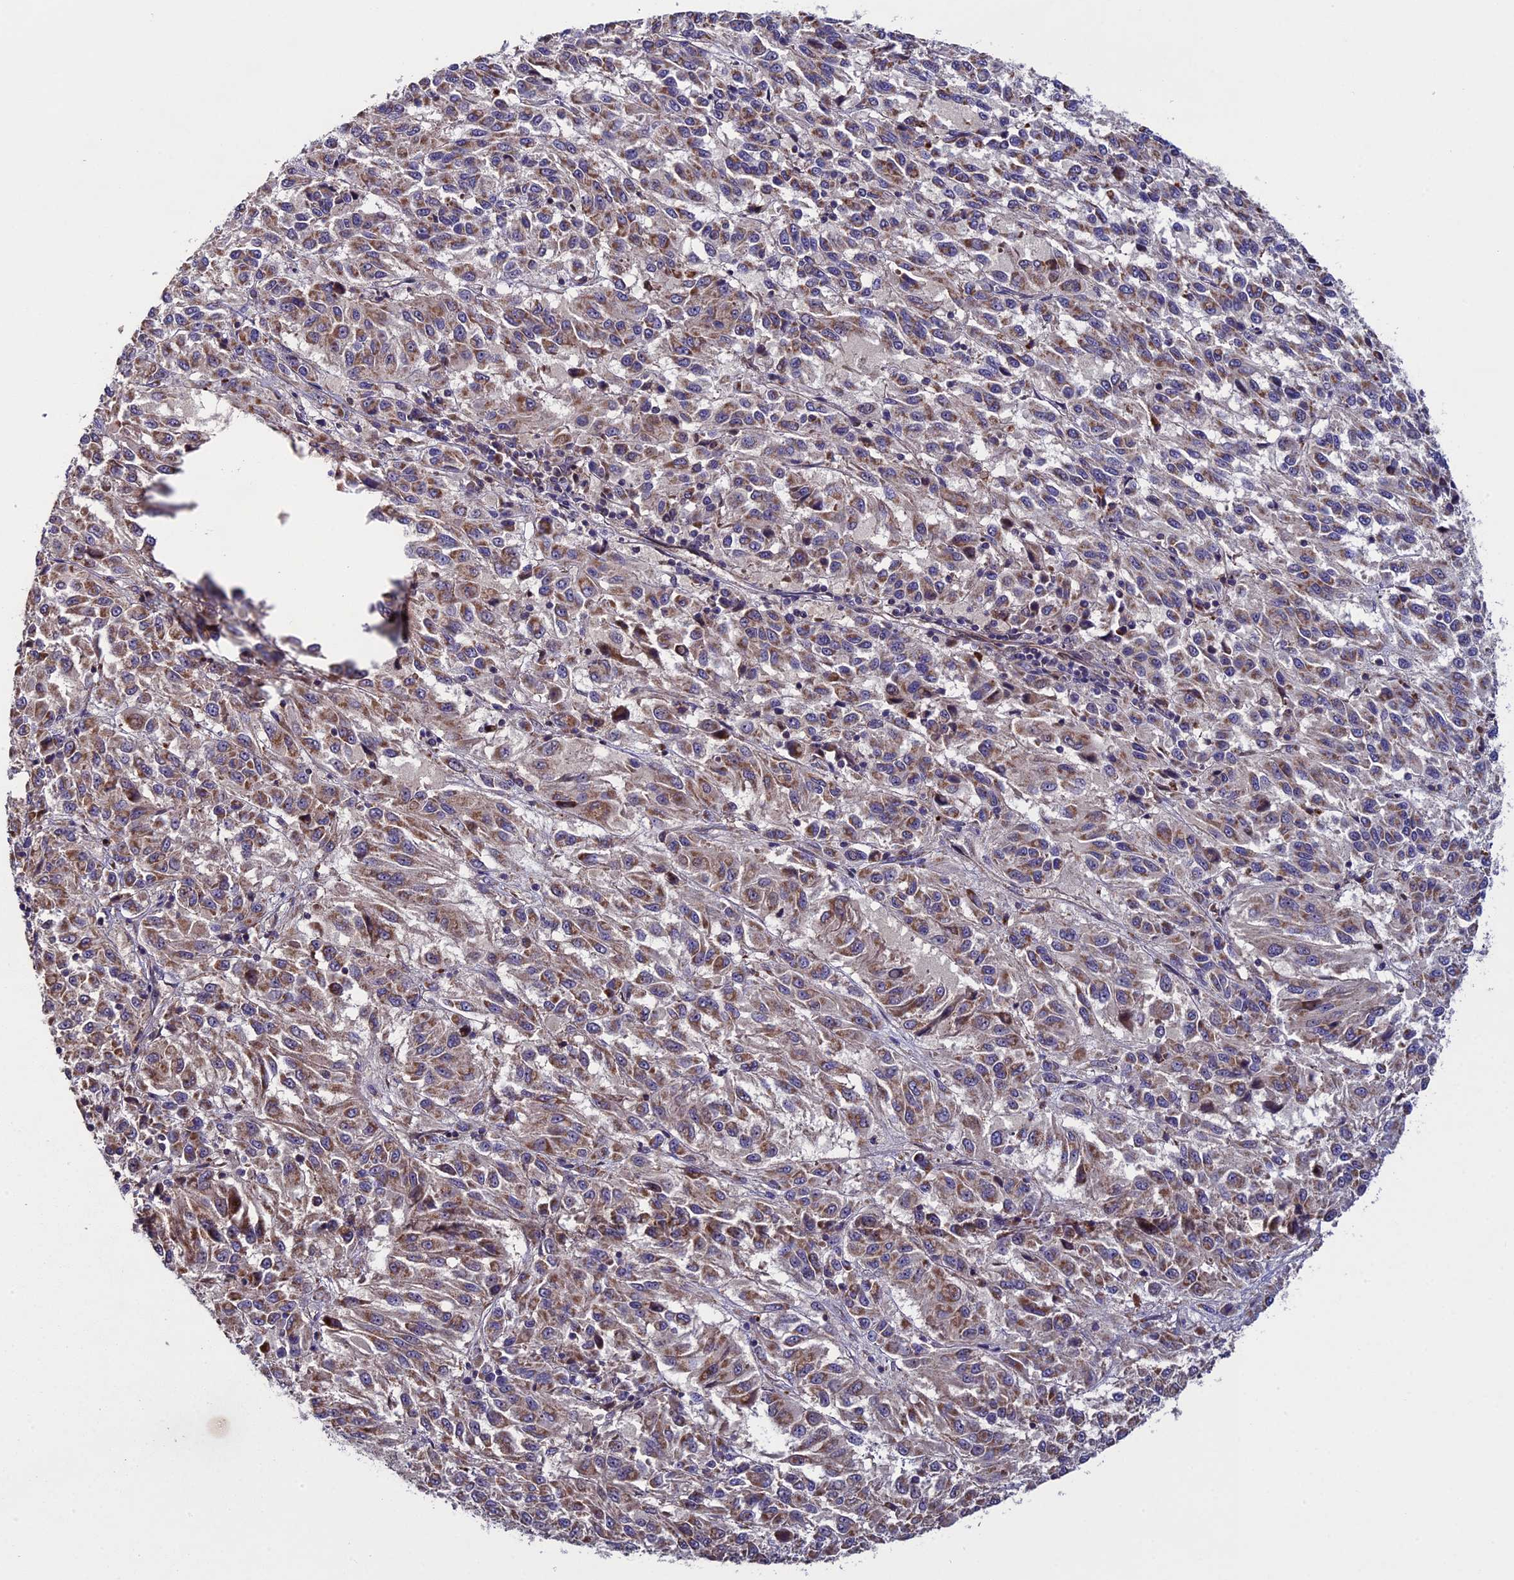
{"staining": {"intensity": "moderate", "quantity": "25%-75%", "location": "cytoplasmic/membranous"}, "tissue": "melanoma", "cell_type": "Tumor cells", "image_type": "cancer", "snomed": [{"axis": "morphology", "description": "Malignant melanoma, Metastatic site"}, {"axis": "topography", "description": "Lung"}], "caption": "The photomicrograph exhibits immunohistochemical staining of malignant melanoma (metastatic site). There is moderate cytoplasmic/membranous staining is seen in approximately 25%-75% of tumor cells.", "gene": "RNF17", "patient": {"sex": "male", "age": 64}}